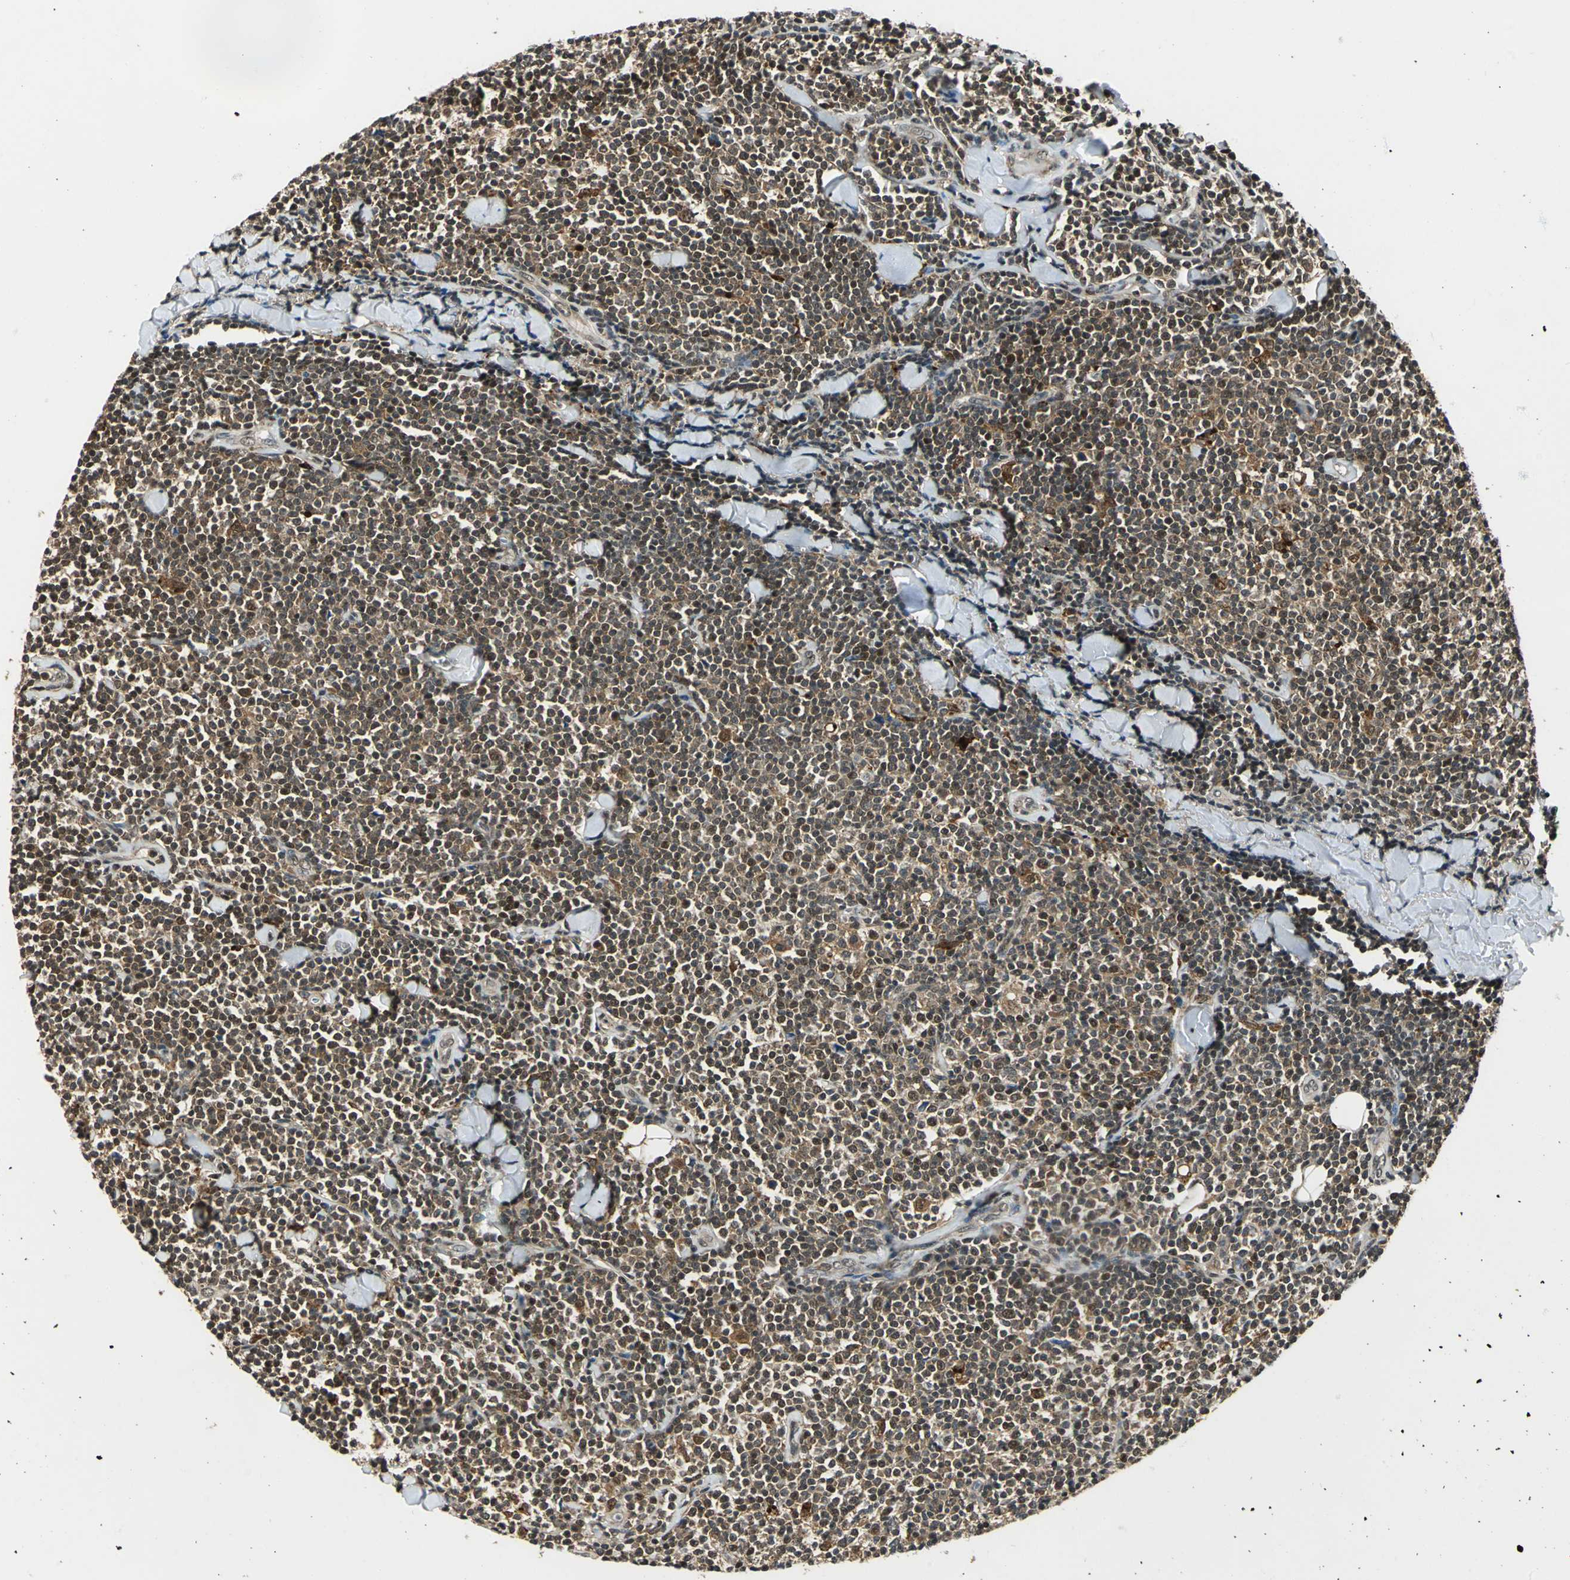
{"staining": {"intensity": "strong", "quantity": ">75%", "location": "cytoplasmic/membranous,nuclear"}, "tissue": "lymphoma", "cell_type": "Tumor cells", "image_type": "cancer", "snomed": [{"axis": "morphology", "description": "Malignant lymphoma, non-Hodgkin's type, Low grade"}, {"axis": "topography", "description": "Soft tissue"}], "caption": "Lymphoma was stained to show a protein in brown. There is high levels of strong cytoplasmic/membranous and nuclear staining in approximately >75% of tumor cells.", "gene": "PPP1R13L", "patient": {"sex": "male", "age": 92}}